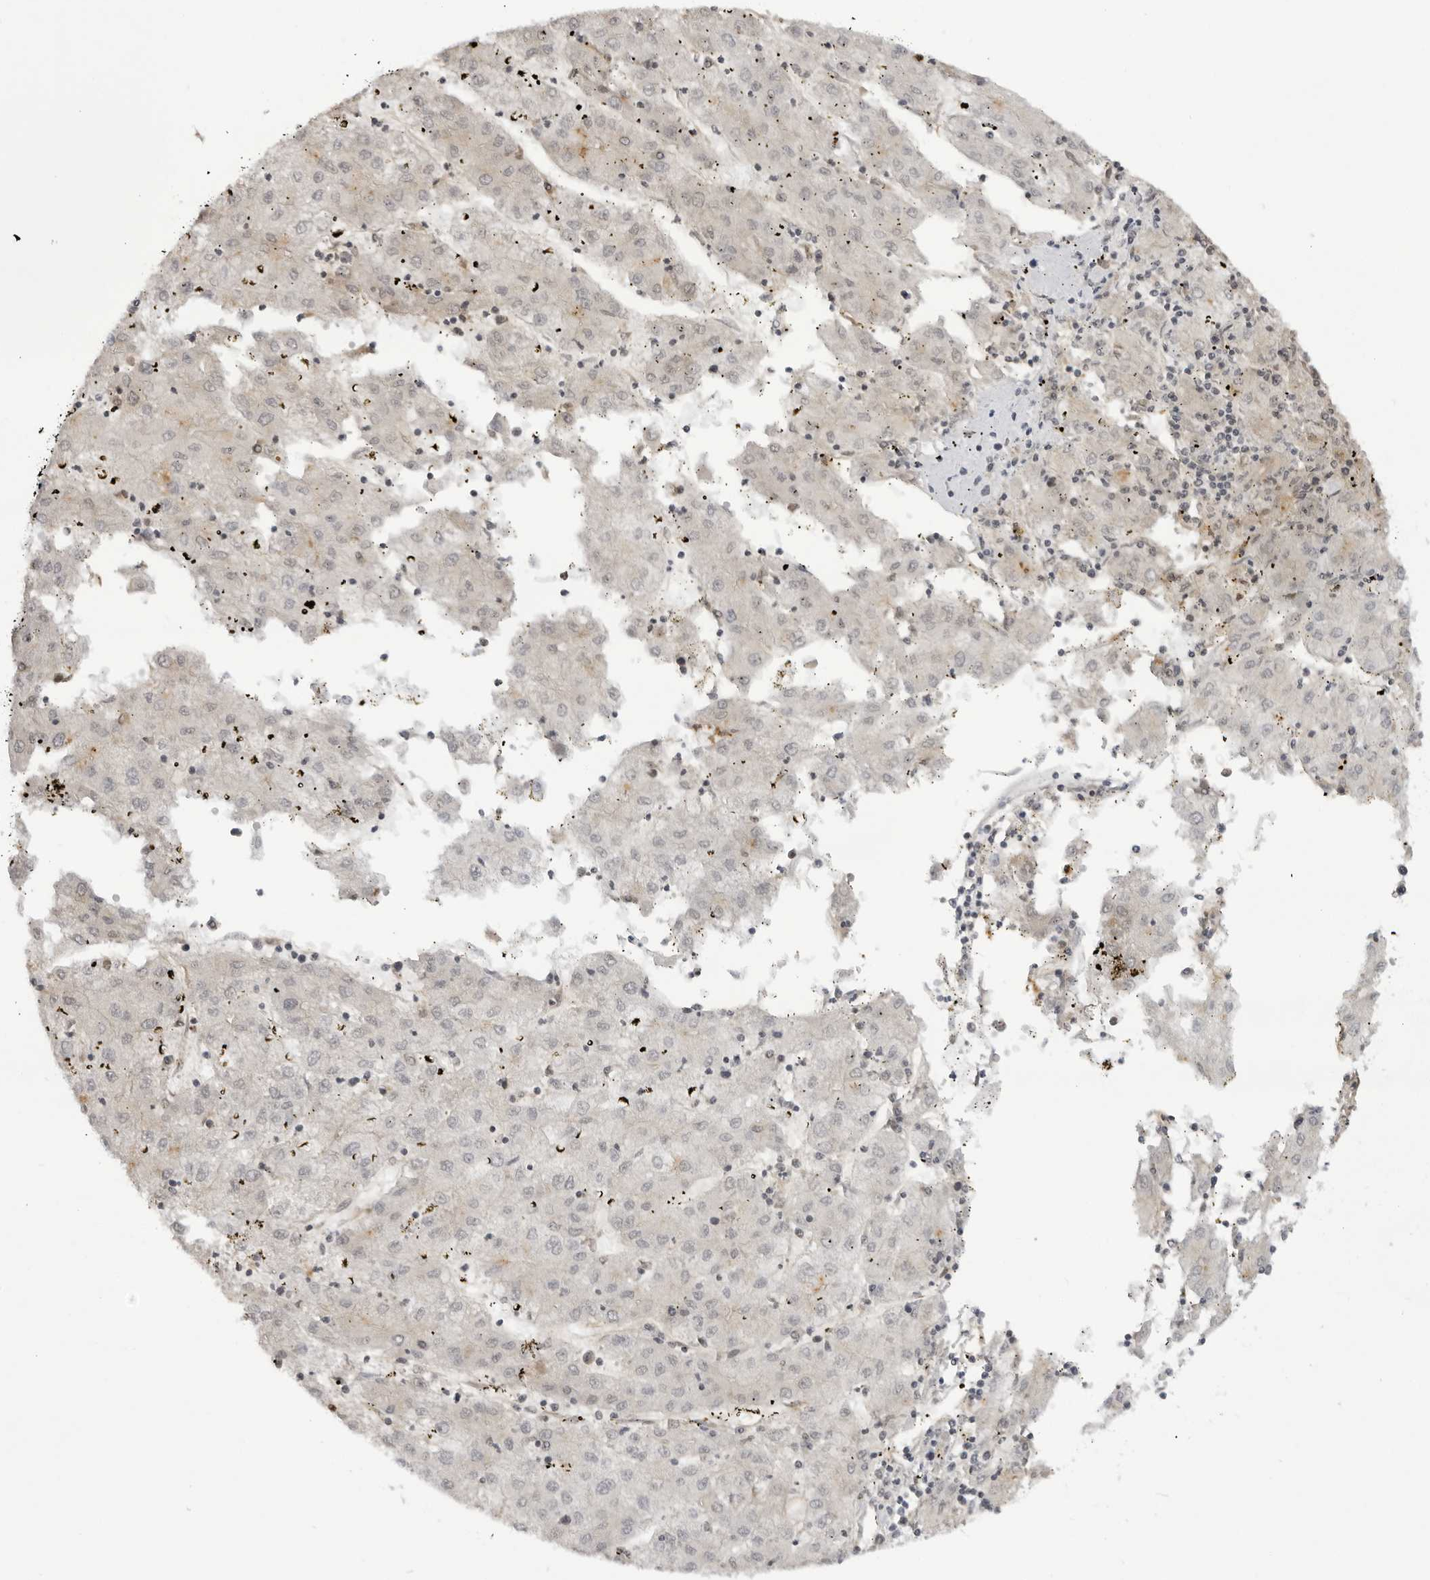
{"staining": {"intensity": "negative", "quantity": "none", "location": "none"}, "tissue": "liver cancer", "cell_type": "Tumor cells", "image_type": "cancer", "snomed": [{"axis": "morphology", "description": "Carcinoma, Hepatocellular, NOS"}, {"axis": "topography", "description": "Liver"}], "caption": "The histopathology image displays no significant positivity in tumor cells of liver hepatocellular carcinoma.", "gene": "DYNLT5", "patient": {"sex": "male", "age": 72}}